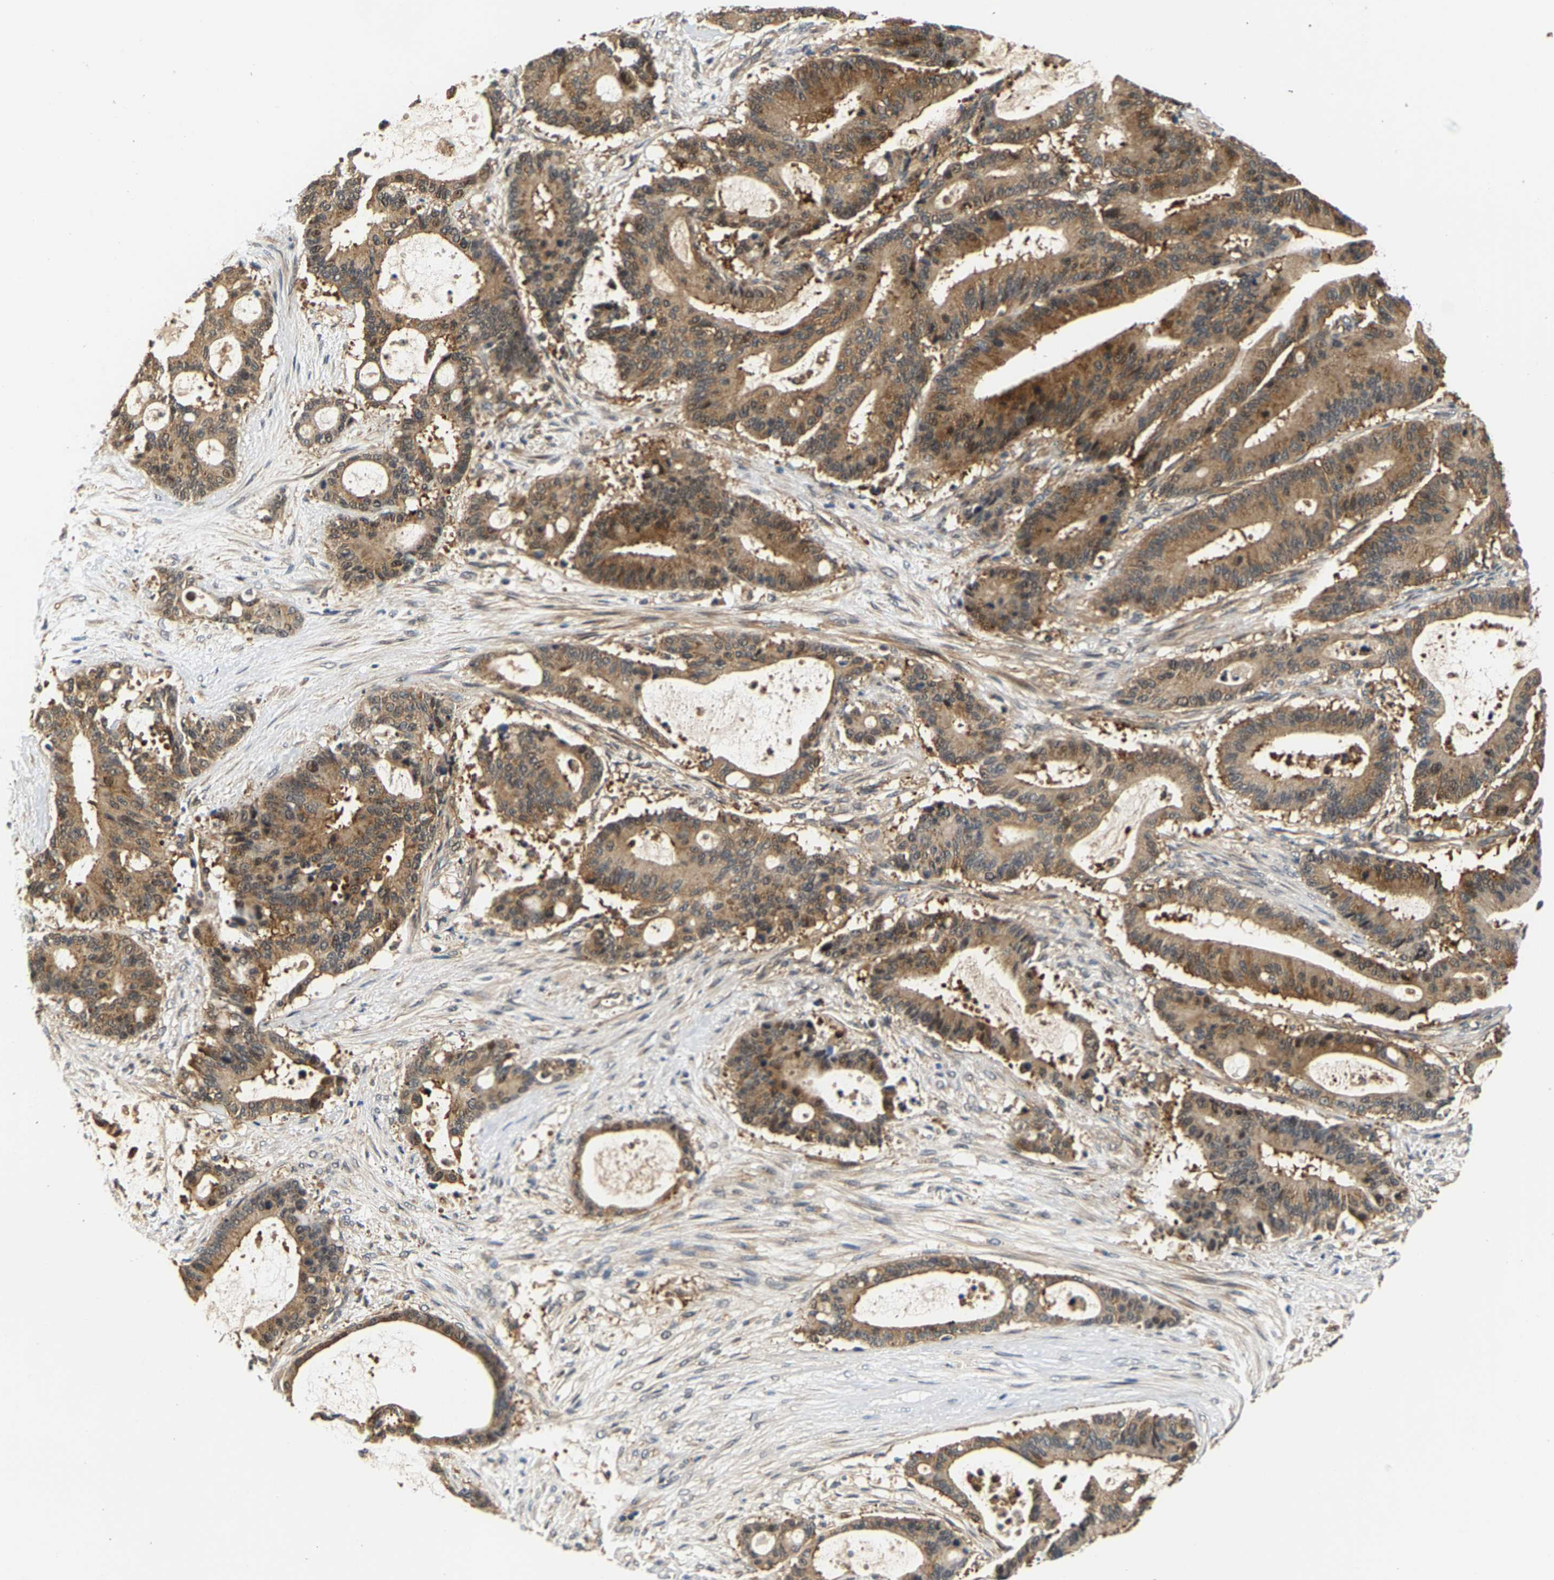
{"staining": {"intensity": "moderate", "quantity": ">75%", "location": "cytoplasmic/membranous,nuclear"}, "tissue": "liver cancer", "cell_type": "Tumor cells", "image_type": "cancer", "snomed": [{"axis": "morphology", "description": "Cholangiocarcinoma"}, {"axis": "topography", "description": "Liver"}], "caption": "This image demonstrates immunohistochemistry staining of cholangiocarcinoma (liver), with medium moderate cytoplasmic/membranous and nuclear staining in about >75% of tumor cells.", "gene": "LARP6", "patient": {"sex": "female", "age": 73}}